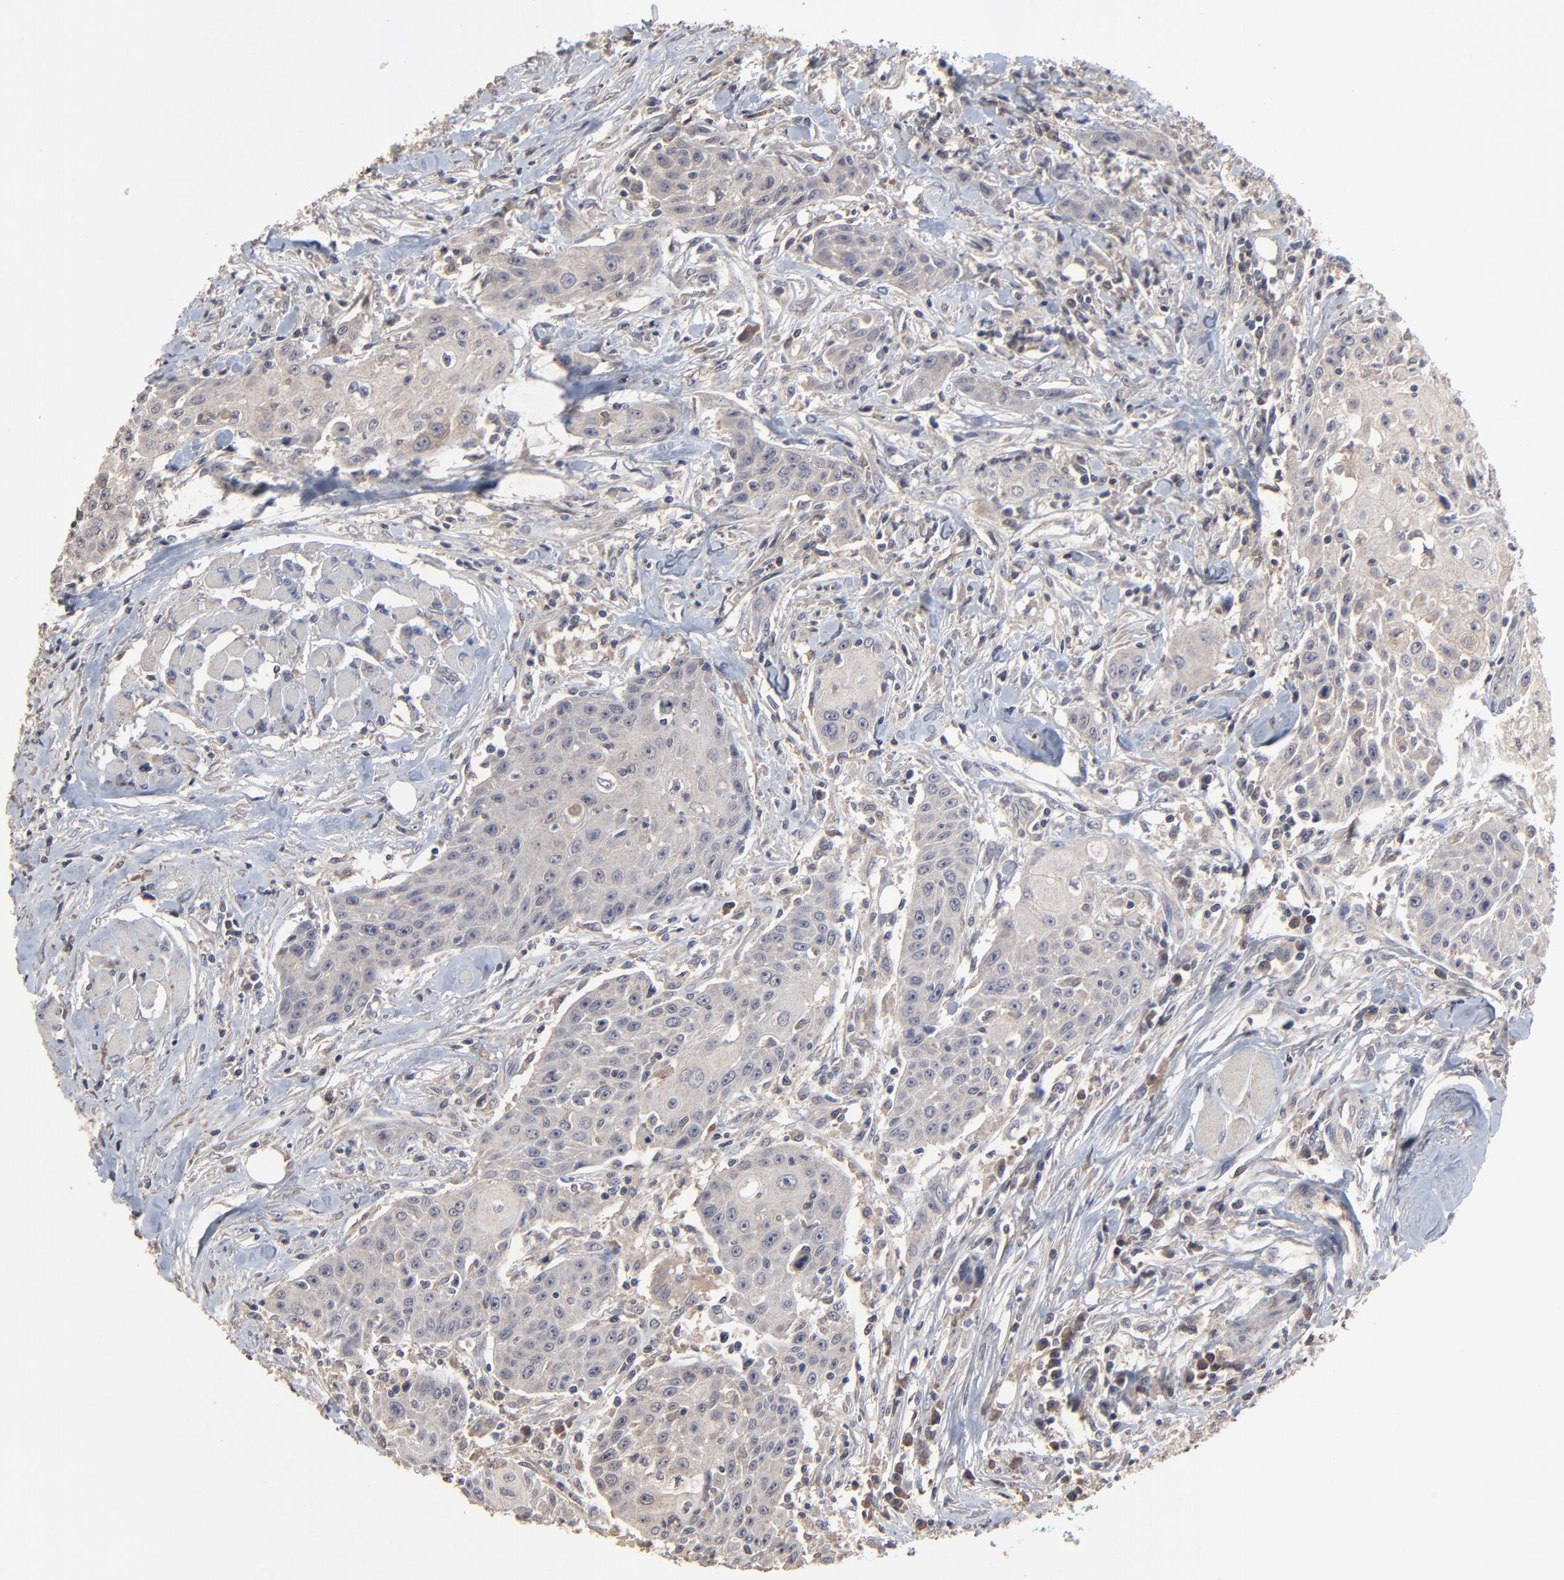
{"staining": {"intensity": "weak", "quantity": ">75%", "location": "cytoplasmic/membranous"}, "tissue": "head and neck cancer", "cell_type": "Tumor cells", "image_type": "cancer", "snomed": [{"axis": "morphology", "description": "Squamous cell carcinoma, NOS"}, {"axis": "topography", "description": "Oral tissue"}, {"axis": "topography", "description": "Head-Neck"}], "caption": "The photomicrograph displays immunohistochemical staining of squamous cell carcinoma (head and neck). There is weak cytoplasmic/membranous positivity is seen in approximately >75% of tumor cells.", "gene": "VPREB3", "patient": {"sex": "female", "age": 82}}